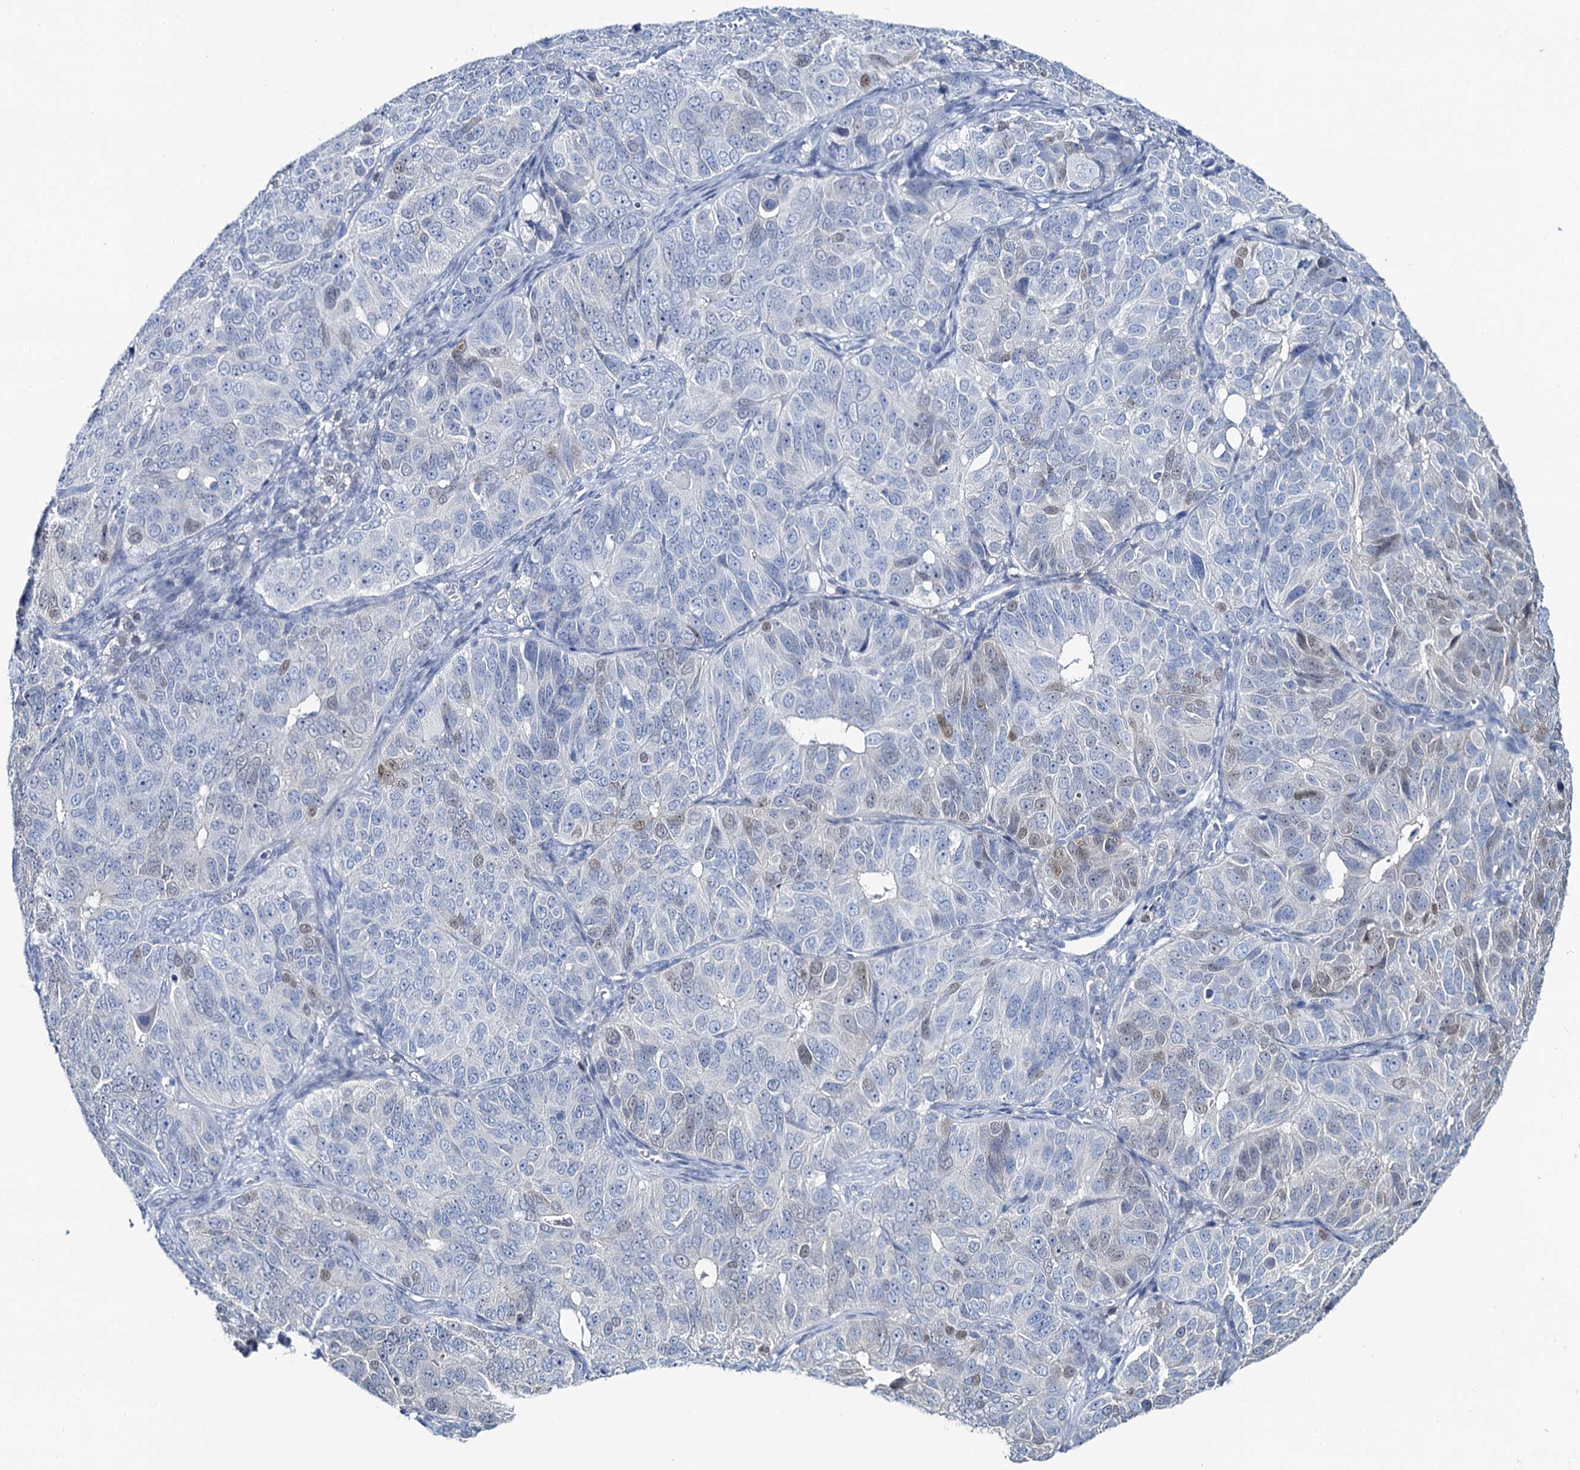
{"staining": {"intensity": "weak", "quantity": "<25%", "location": "nuclear"}, "tissue": "ovarian cancer", "cell_type": "Tumor cells", "image_type": "cancer", "snomed": [{"axis": "morphology", "description": "Carcinoma, endometroid"}, {"axis": "topography", "description": "Ovary"}], "caption": "Tumor cells show no significant positivity in ovarian cancer.", "gene": "TOX3", "patient": {"sex": "female", "age": 51}}